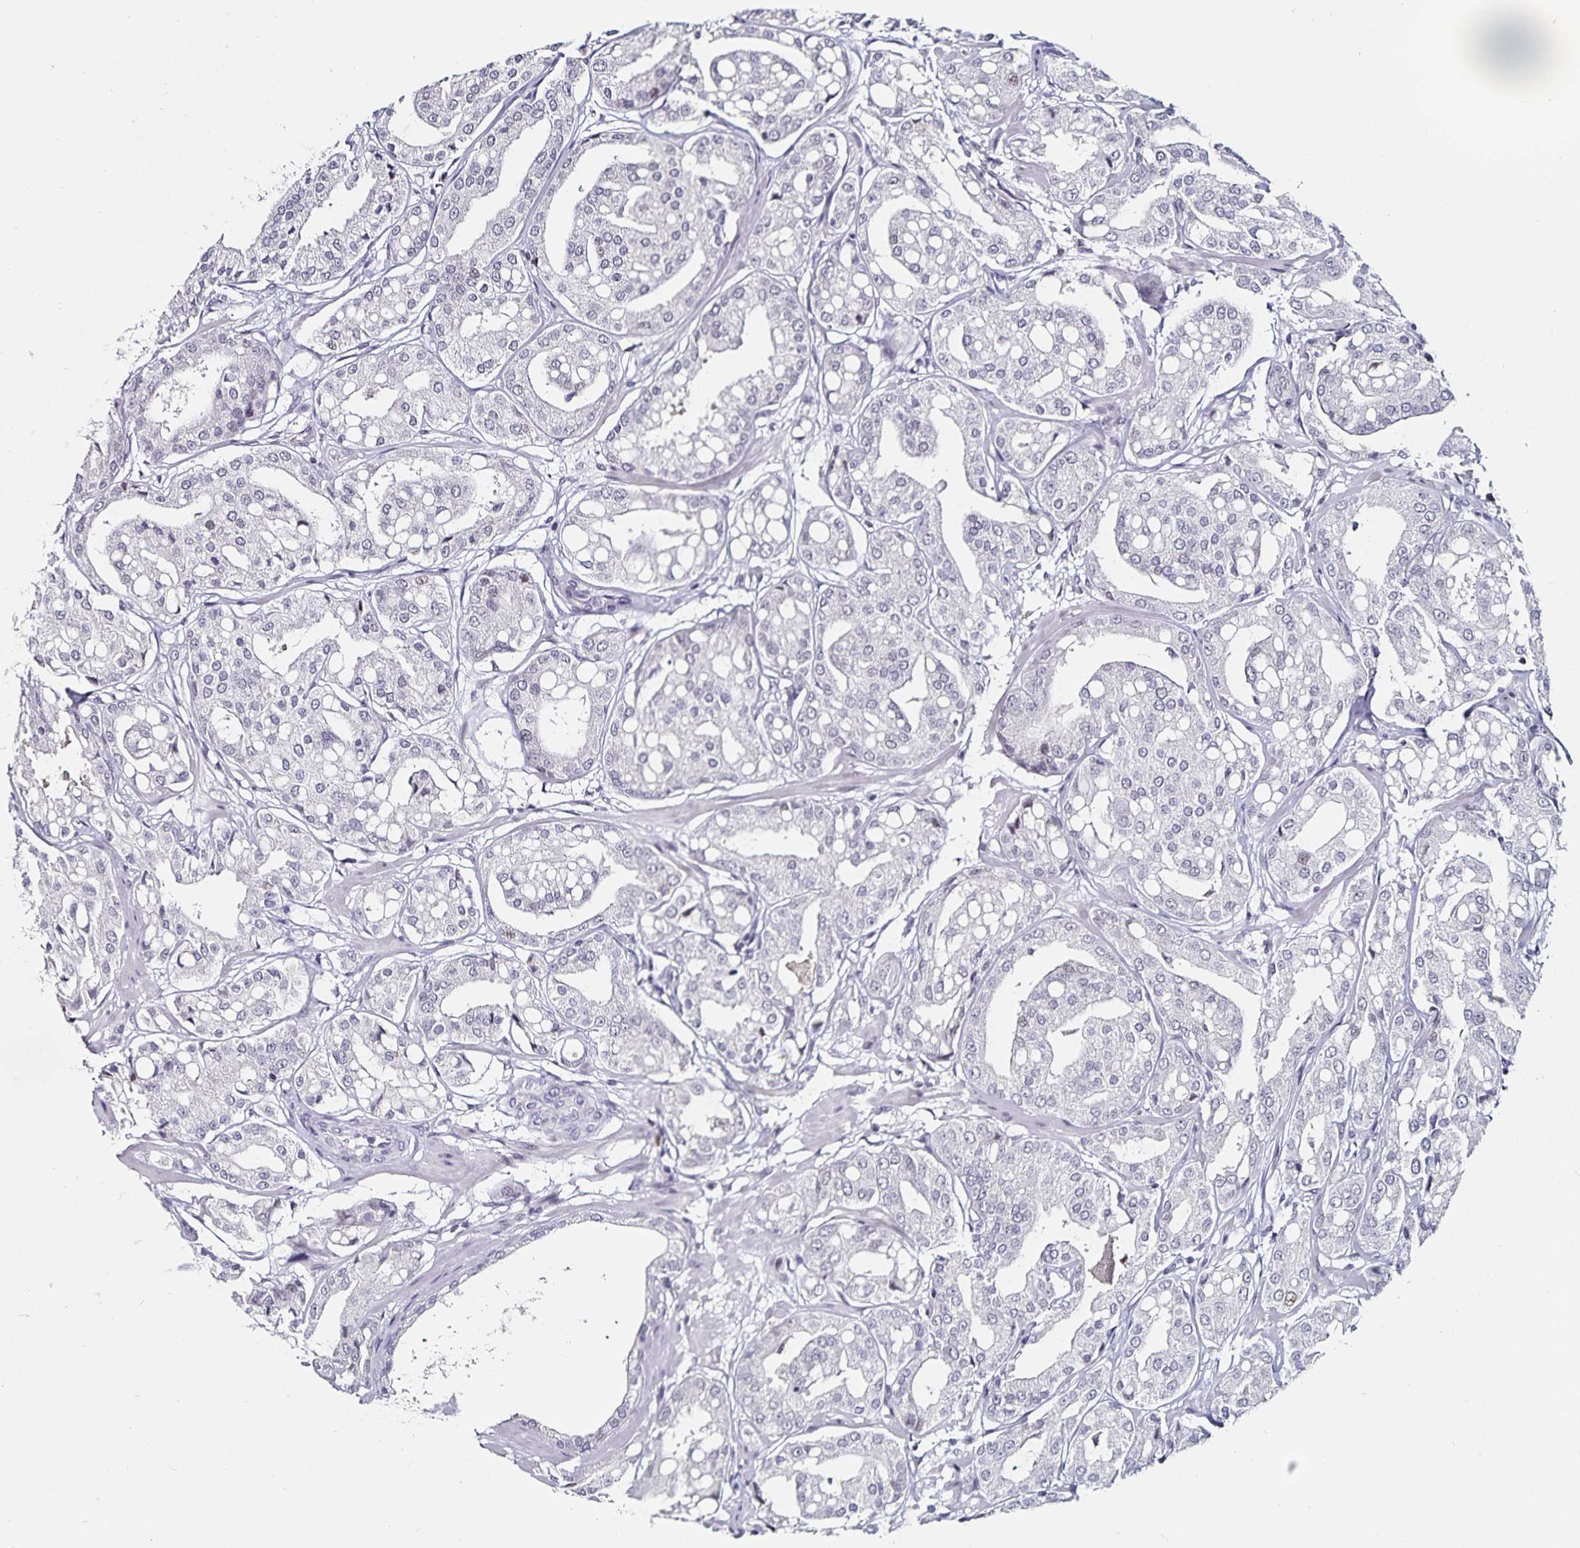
{"staining": {"intensity": "negative", "quantity": "none", "location": "none"}, "tissue": "renal cancer", "cell_type": "Tumor cells", "image_type": "cancer", "snomed": [{"axis": "morphology", "description": "Adenocarcinoma, NOS"}, {"axis": "topography", "description": "Urinary bladder"}], "caption": "Renal adenocarcinoma stained for a protein using IHC exhibits no expression tumor cells.", "gene": "ANLN", "patient": {"sex": "male", "age": 61}}